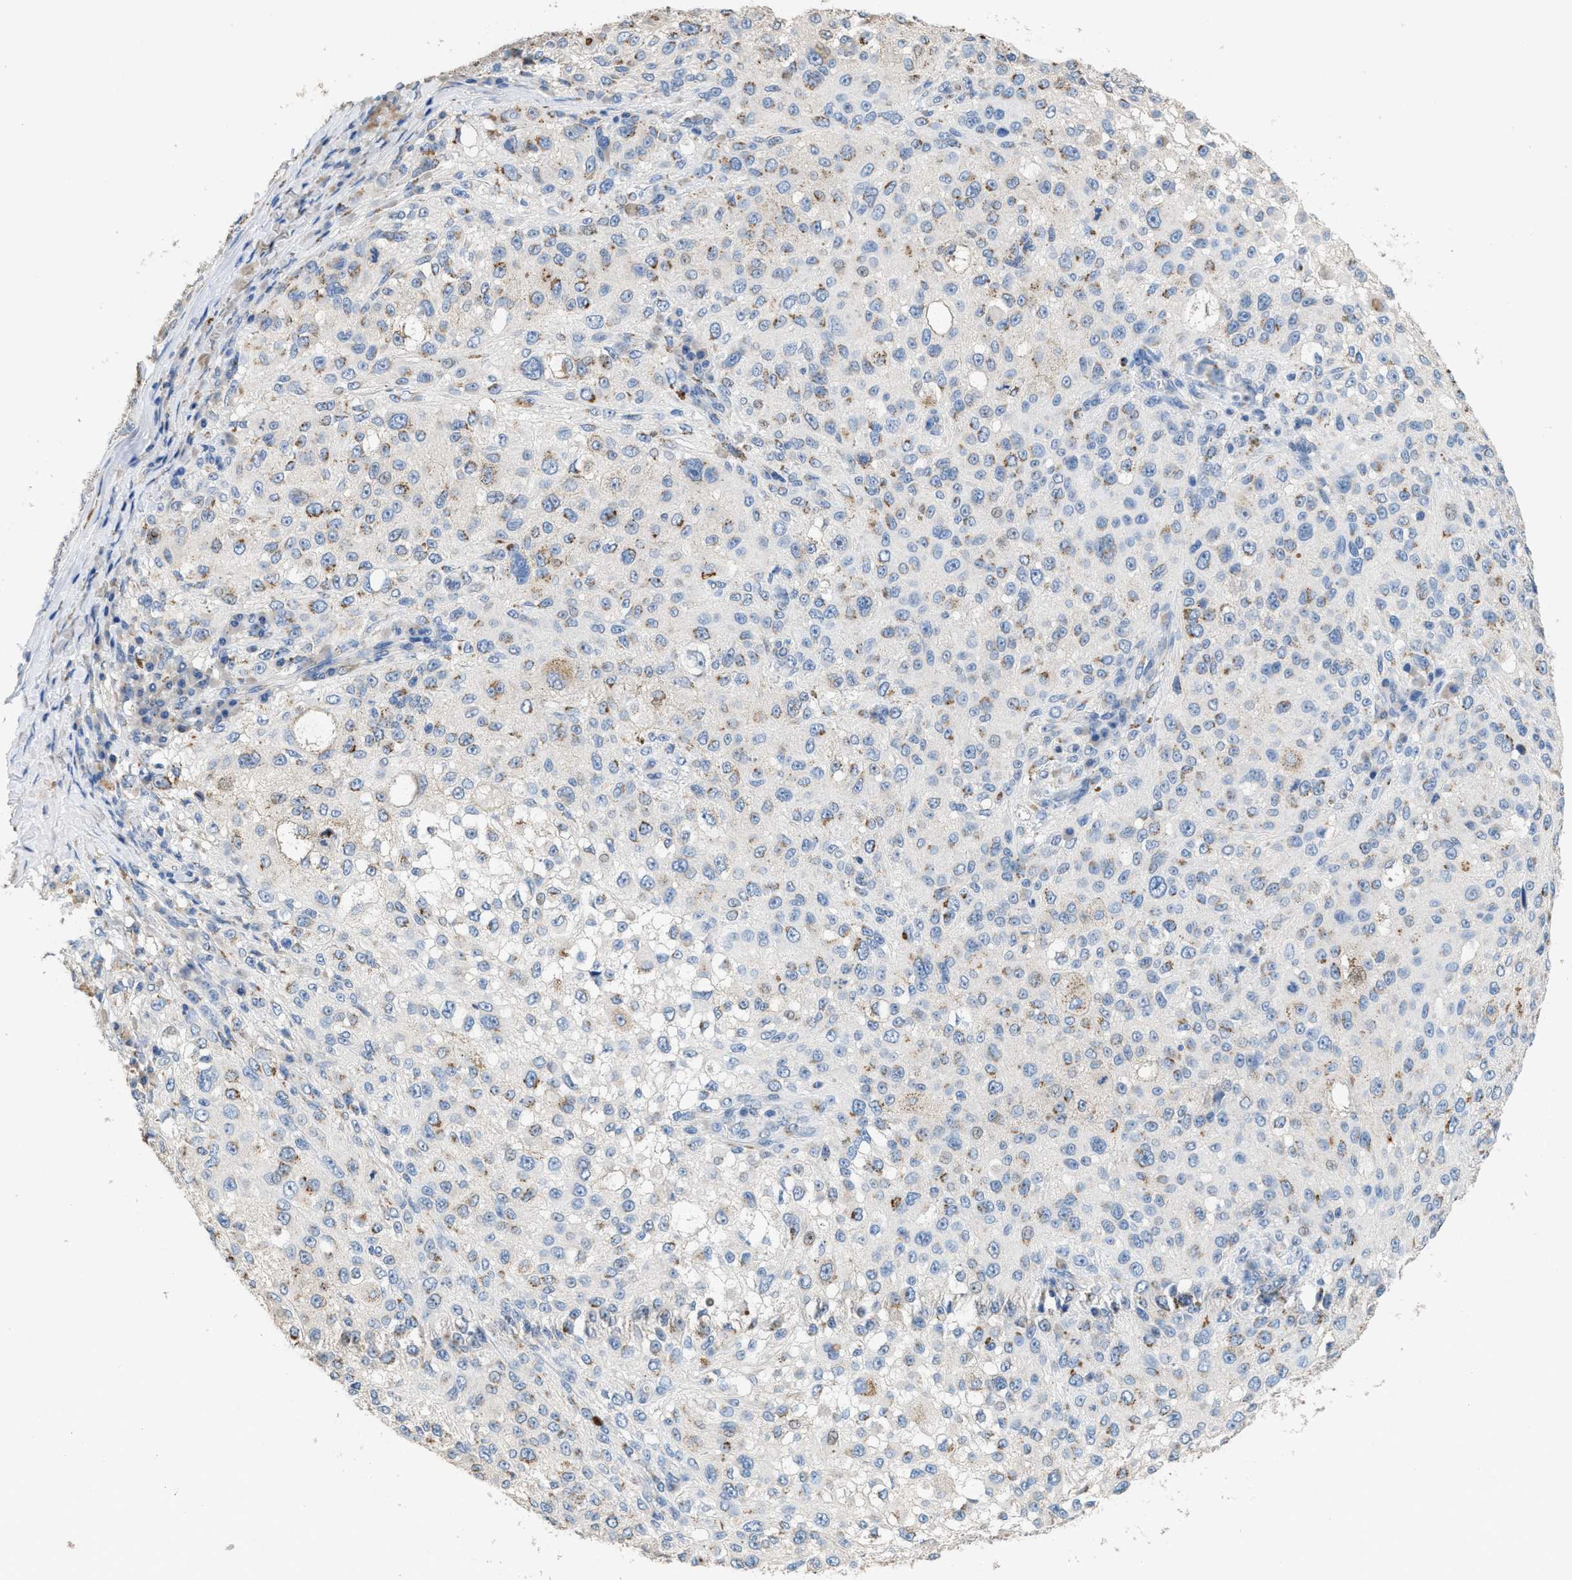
{"staining": {"intensity": "weak", "quantity": "<25%", "location": "cytoplasmic/membranous"}, "tissue": "melanoma", "cell_type": "Tumor cells", "image_type": "cancer", "snomed": [{"axis": "morphology", "description": "Necrosis, NOS"}, {"axis": "morphology", "description": "Malignant melanoma, NOS"}, {"axis": "topography", "description": "Skin"}], "caption": "Tumor cells show no significant protein staining in malignant melanoma.", "gene": "GOLM1", "patient": {"sex": "female", "age": 87}}